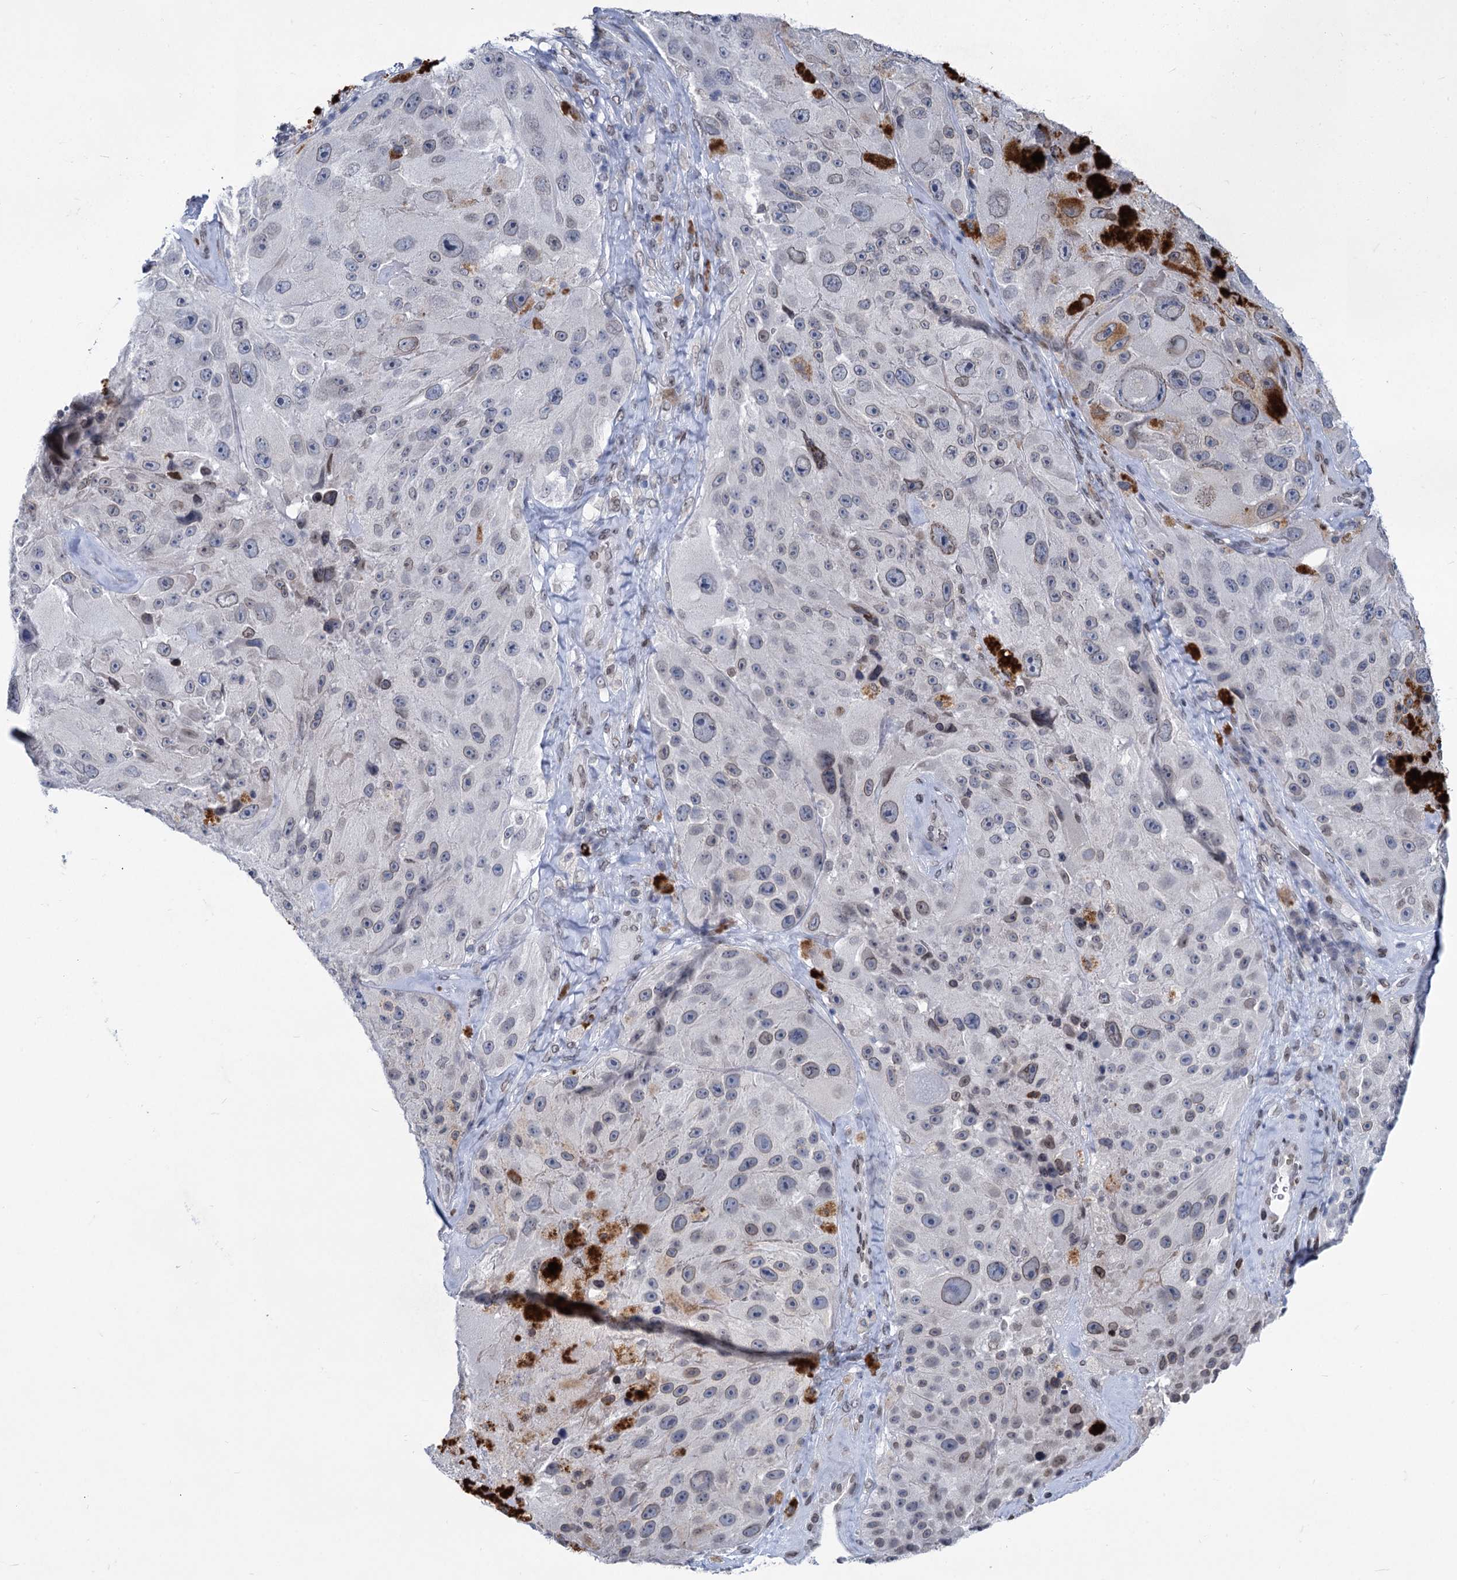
{"staining": {"intensity": "negative", "quantity": "none", "location": "none"}, "tissue": "melanoma", "cell_type": "Tumor cells", "image_type": "cancer", "snomed": [{"axis": "morphology", "description": "Malignant melanoma, Metastatic site"}, {"axis": "topography", "description": "Lymph node"}], "caption": "DAB immunohistochemical staining of malignant melanoma (metastatic site) reveals no significant expression in tumor cells.", "gene": "PRSS35", "patient": {"sex": "male", "age": 62}}